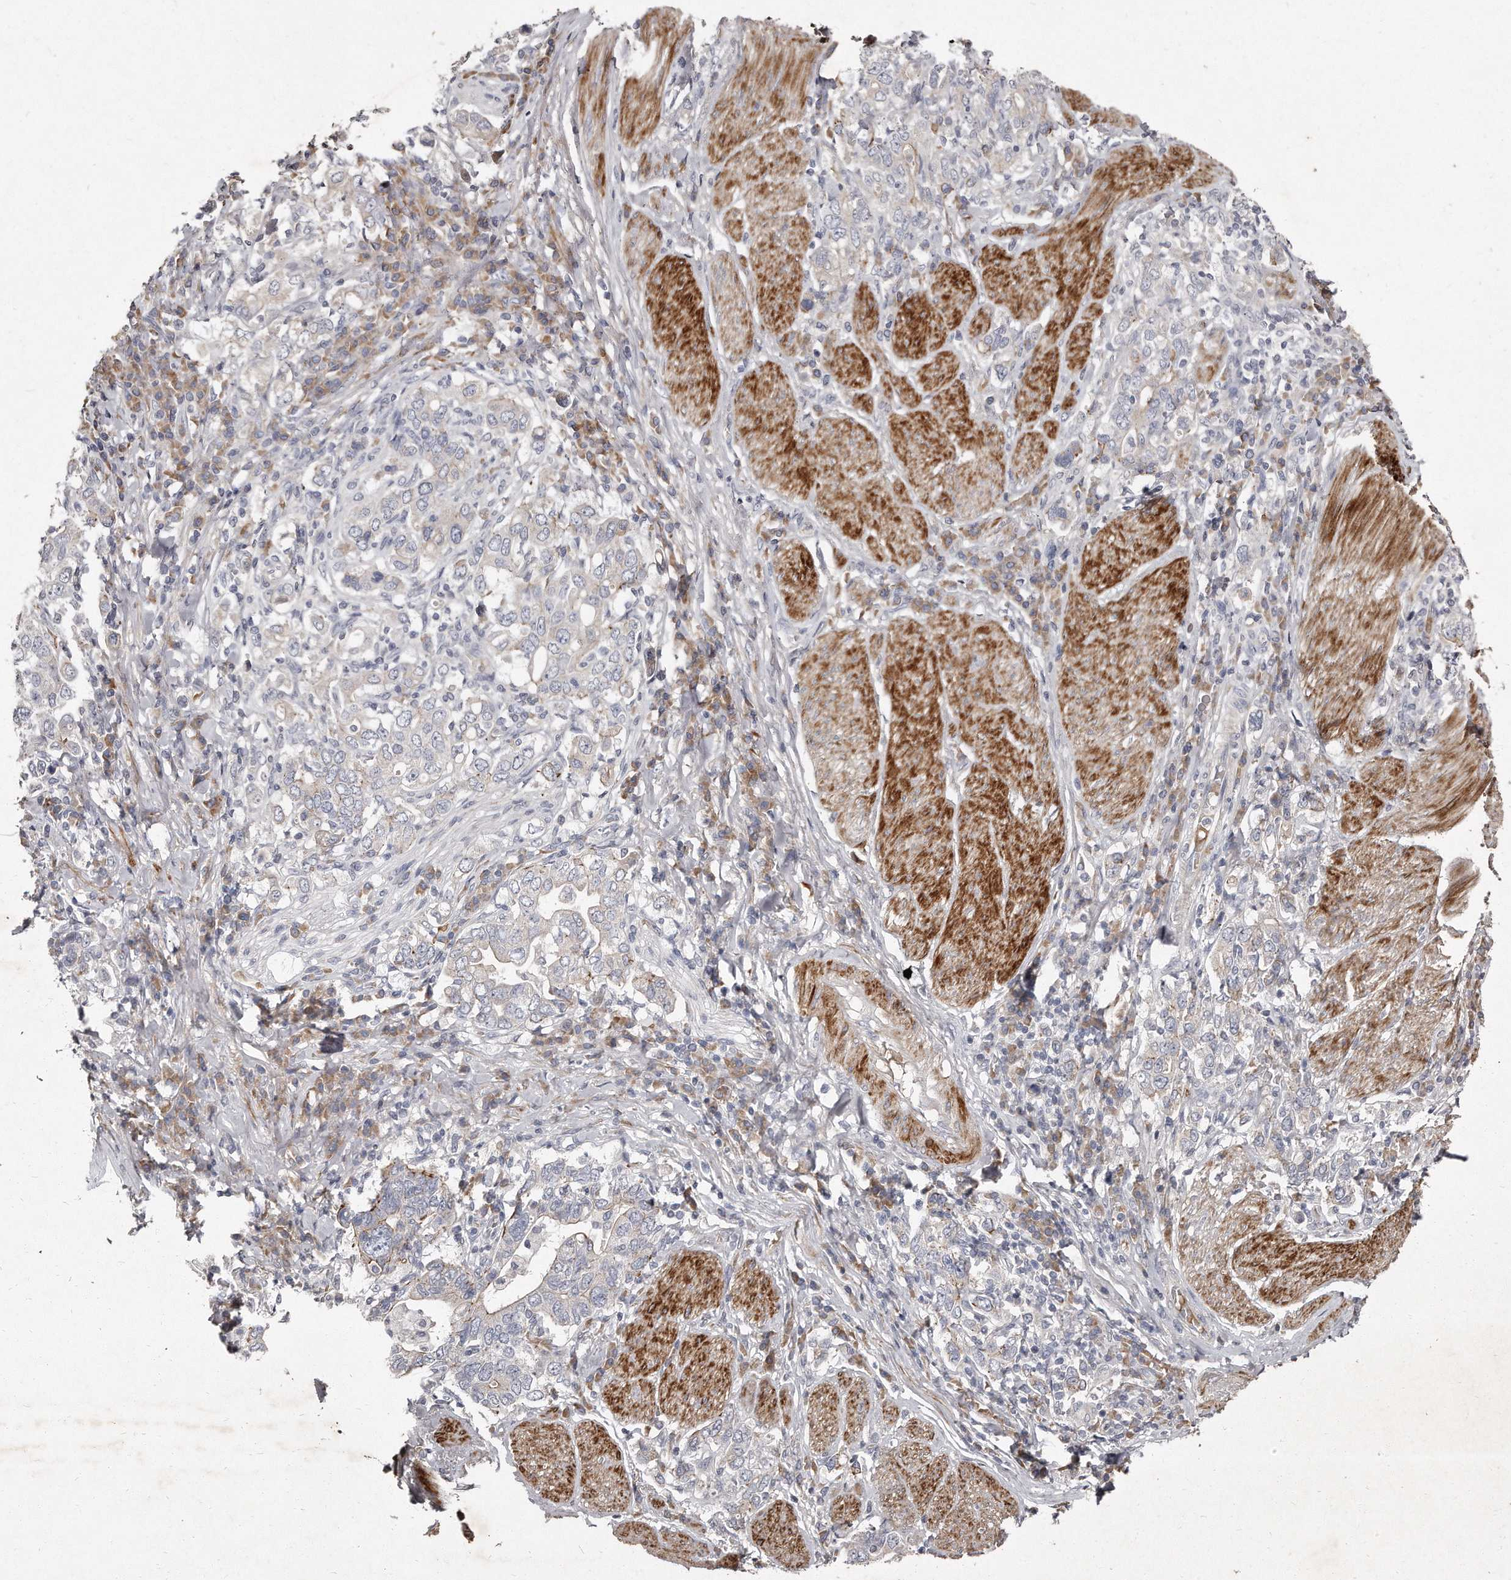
{"staining": {"intensity": "negative", "quantity": "none", "location": "none"}, "tissue": "stomach cancer", "cell_type": "Tumor cells", "image_type": "cancer", "snomed": [{"axis": "morphology", "description": "Adenocarcinoma, NOS"}, {"axis": "topography", "description": "Stomach, upper"}], "caption": "Immunohistochemistry photomicrograph of neoplastic tissue: stomach cancer (adenocarcinoma) stained with DAB (3,3'-diaminobenzidine) exhibits no significant protein positivity in tumor cells. (DAB (3,3'-diaminobenzidine) IHC visualized using brightfield microscopy, high magnification).", "gene": "TECR", "patient": {"sex": "male", "age": 62}}